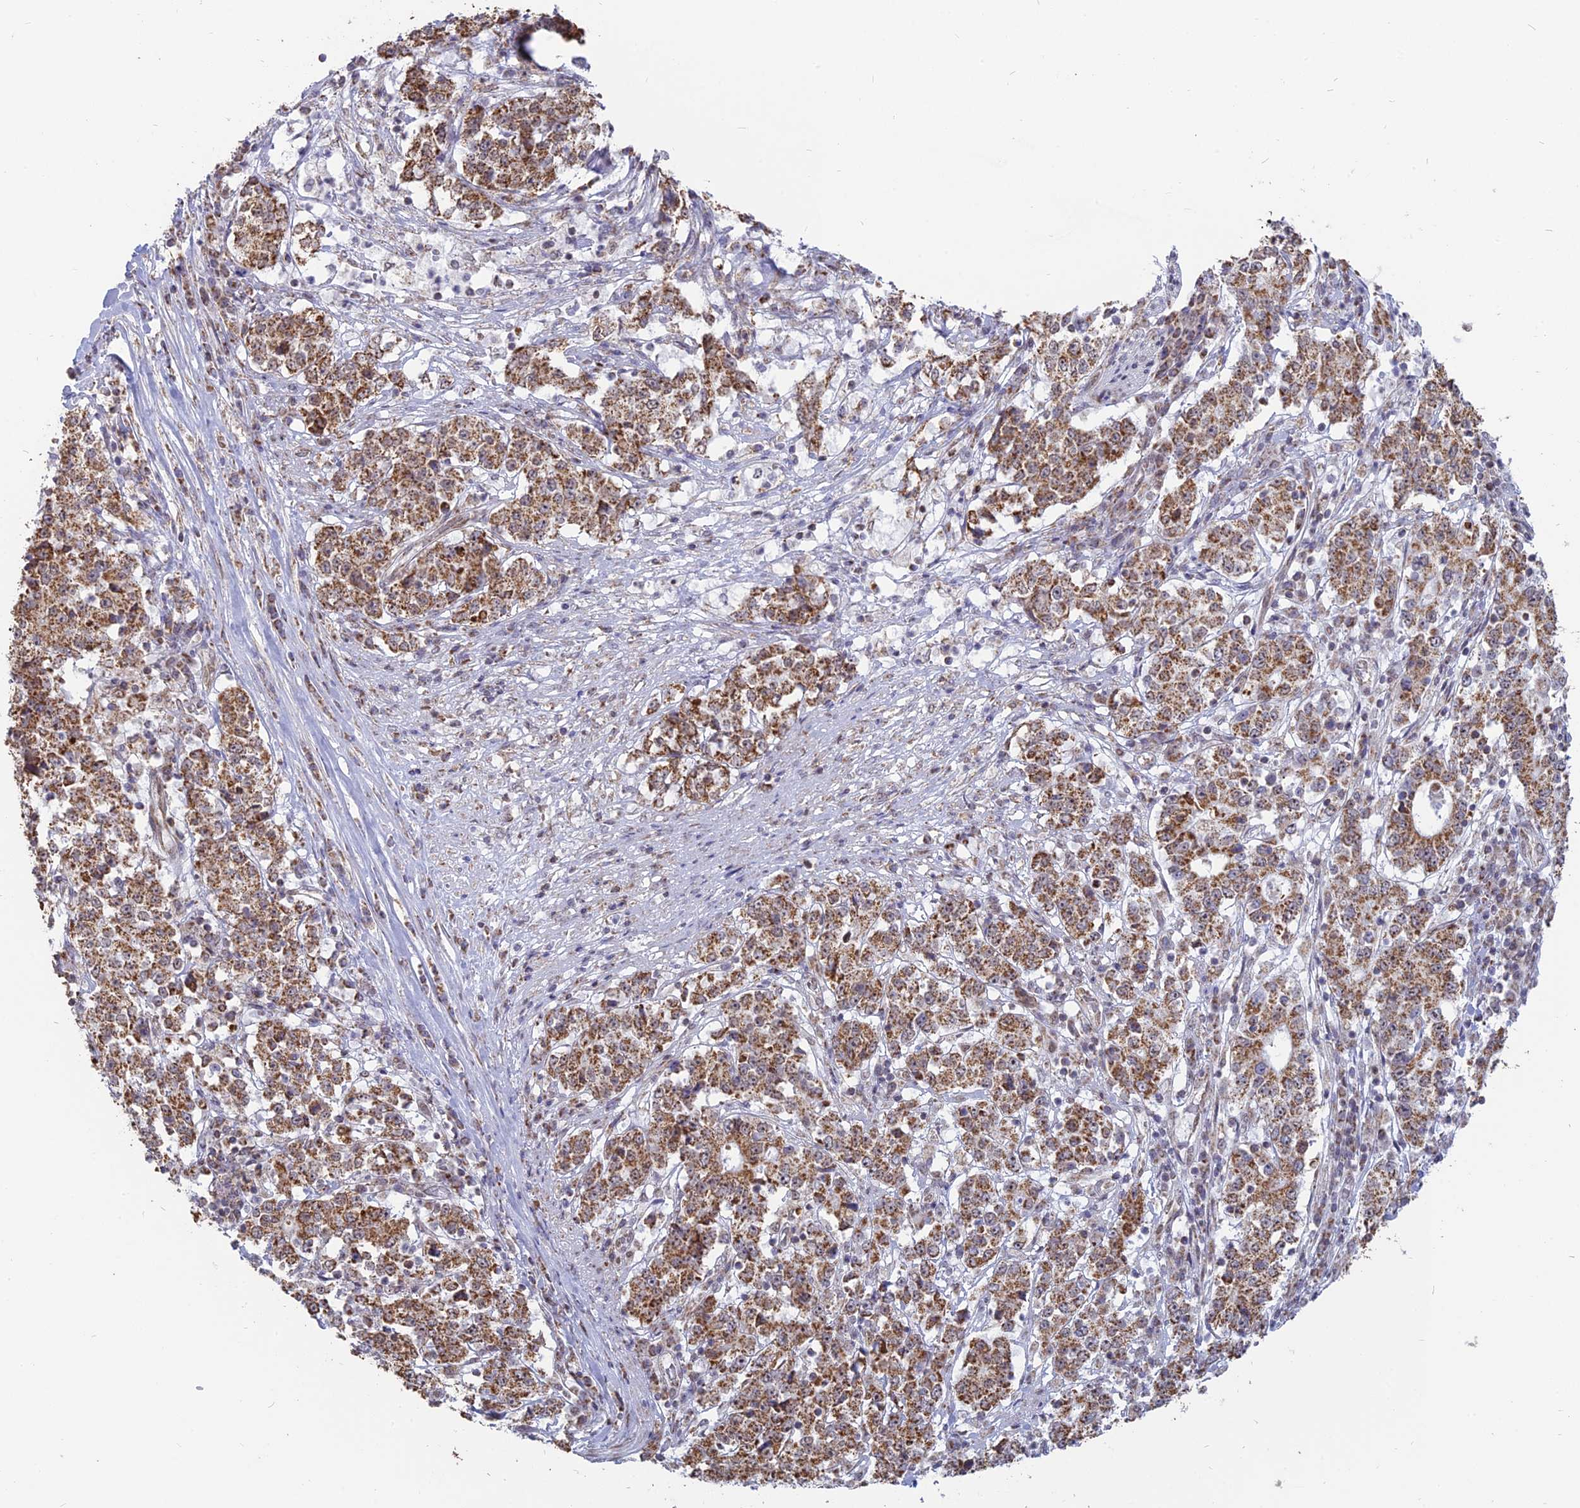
{"staining": {"intensity": "moderate", "quantity": ">75%", "location": "cytoplasmic/membranous"}, "tissue": "stomach cancer", "cell_type": "Tumor cells", "image_type": "cancer", "snomed": [{"axis": "morphology", "description": "Adenocarcinoma, NOS"}, {"axis": "topography", "description": "Stomach"}], "caption": "Brown immunohistochemical staining in stomach cancer (adenocarcinoma) displays moderate cytoplasmic/membranous staining in about >75% of tumor cells.", "gene": "ARHGAP40", "patient": {"sex": "male", "age": 59}}